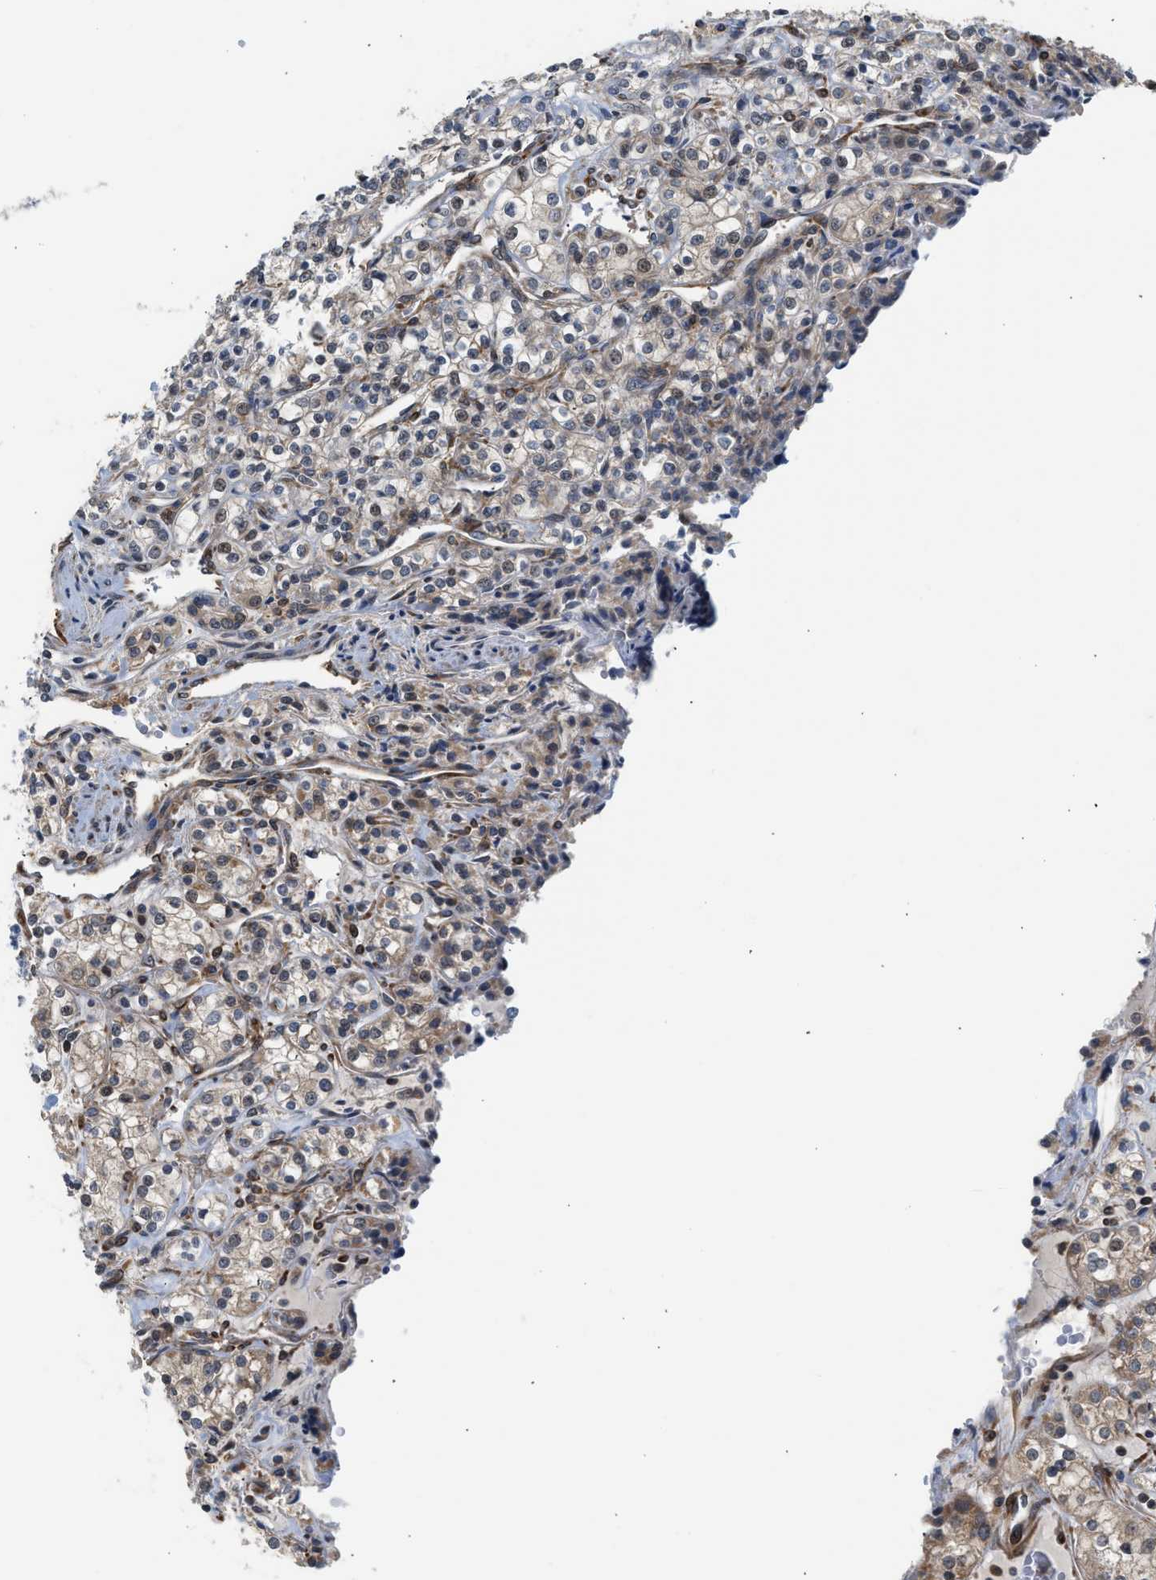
{"staining": {"intensity": "moderate", "quantity": "<25%", "location": "cytoplasmic/membranous"}, "tissue": "renal cancer", "cell_type": "Tumor cells", "image_type": "cancer", "snomed": [{"axis": "morphology", "description": "Adenocarcinoma, NOS"}, {"axis": "topography", "description": "Kidney"}], "caption": "Immunohistochemical staining of adenocarcinoma (renal) exhibits low levels of moderate cytoplasmic/membranous positivity in about <25% of tumor cells. (brown staining indicates protein expression, while blue staining denotes nuclei).", "gene": "POLG2", "patient": {"sex": "male", "age": 77}}